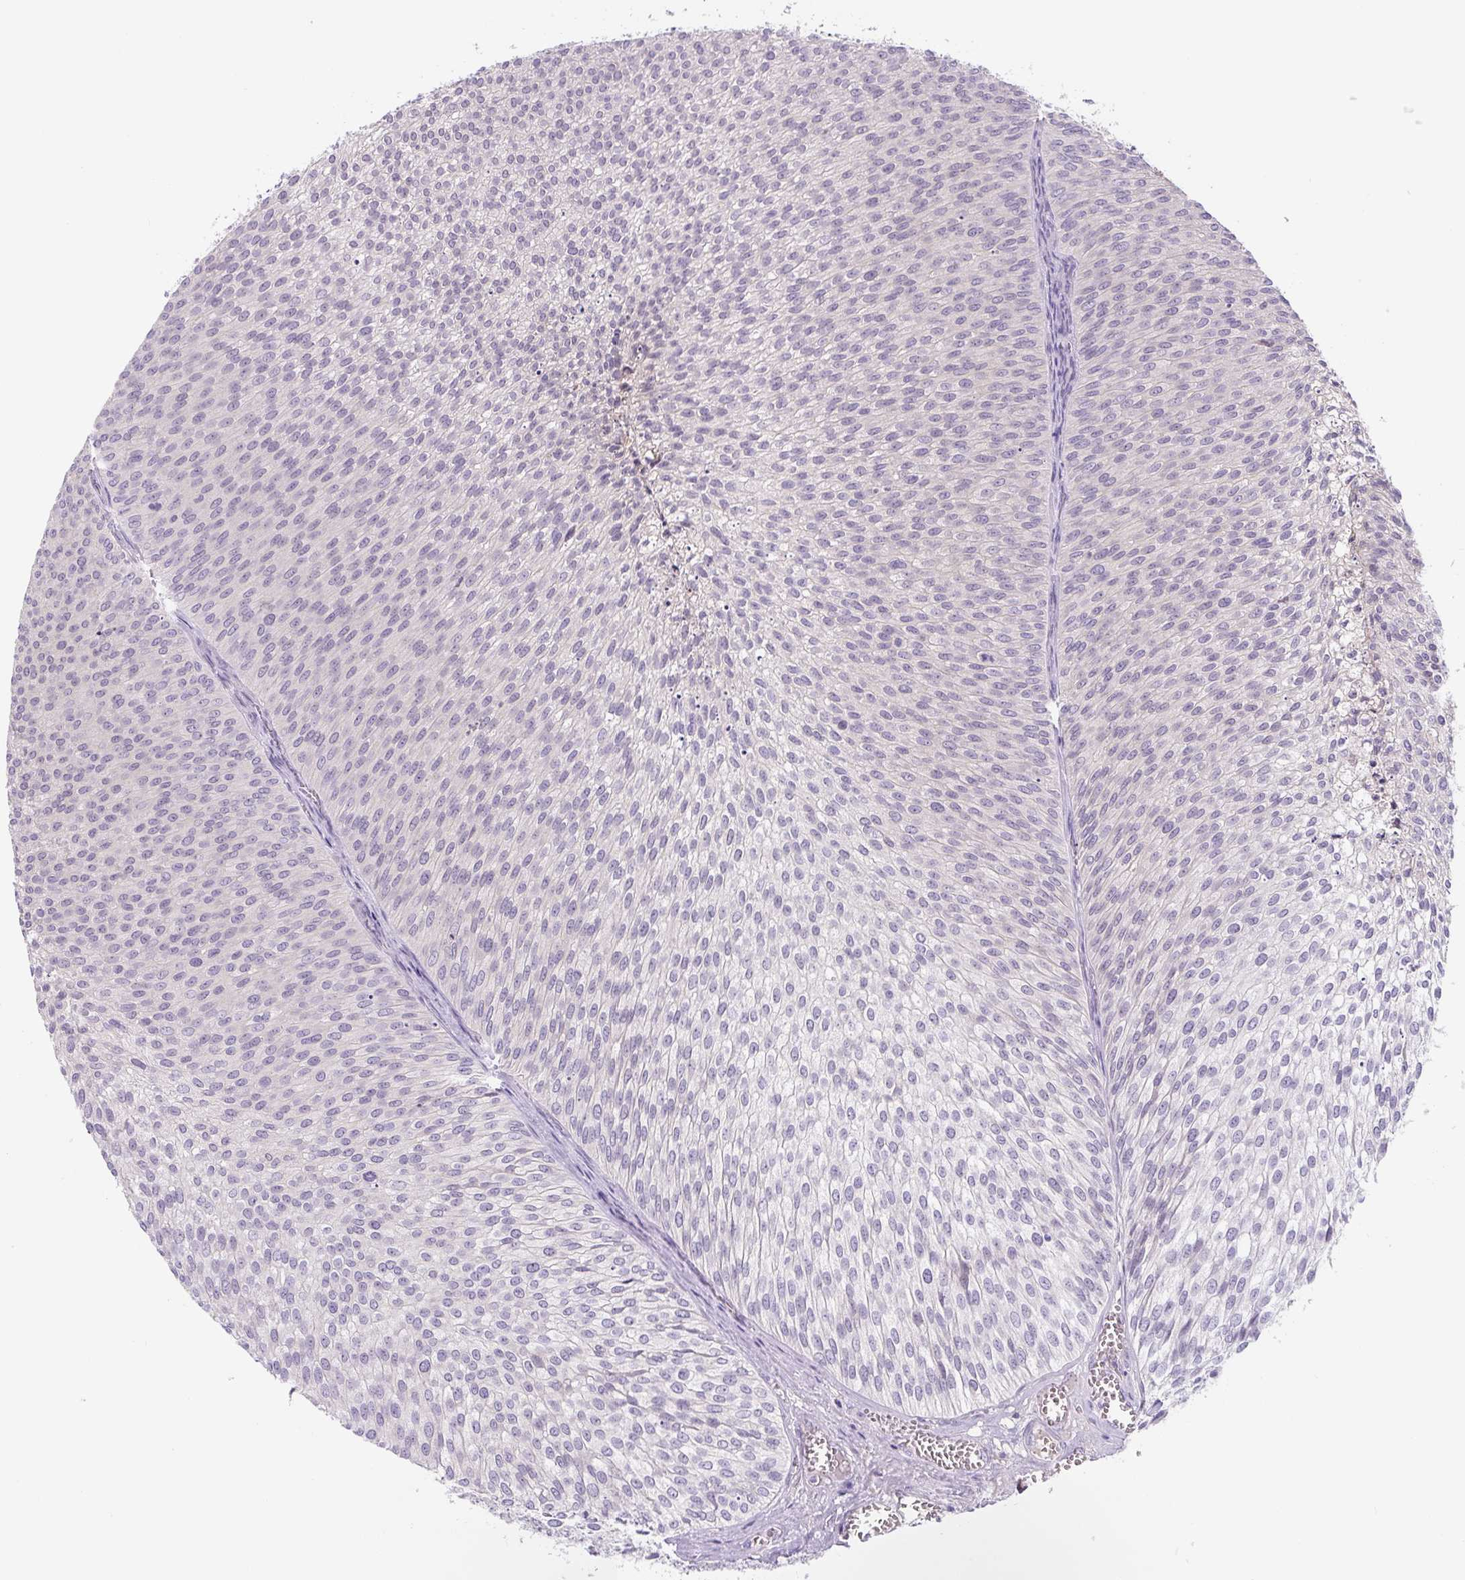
{"staining": {"intensity": "negative", "quantity": "none", "location": "none"}, "tissue": "urothelial cancer", "cell_type": "Tumor cells", "image_type": "cancer", "snomed": [{"axis": "morphology", "description": "Urothelial carcinoma, Low grade"}, {"axis": "topography", "description": "Urinary bladder"}], "caption": "Immunohistochemistry micrograph of human low-grade urothelial carcinoma stained for a protein (brown), which reveals no positivity in tumor cells.", "gene": "FZD5", "patient": {"sex": "male", "age": 91}}